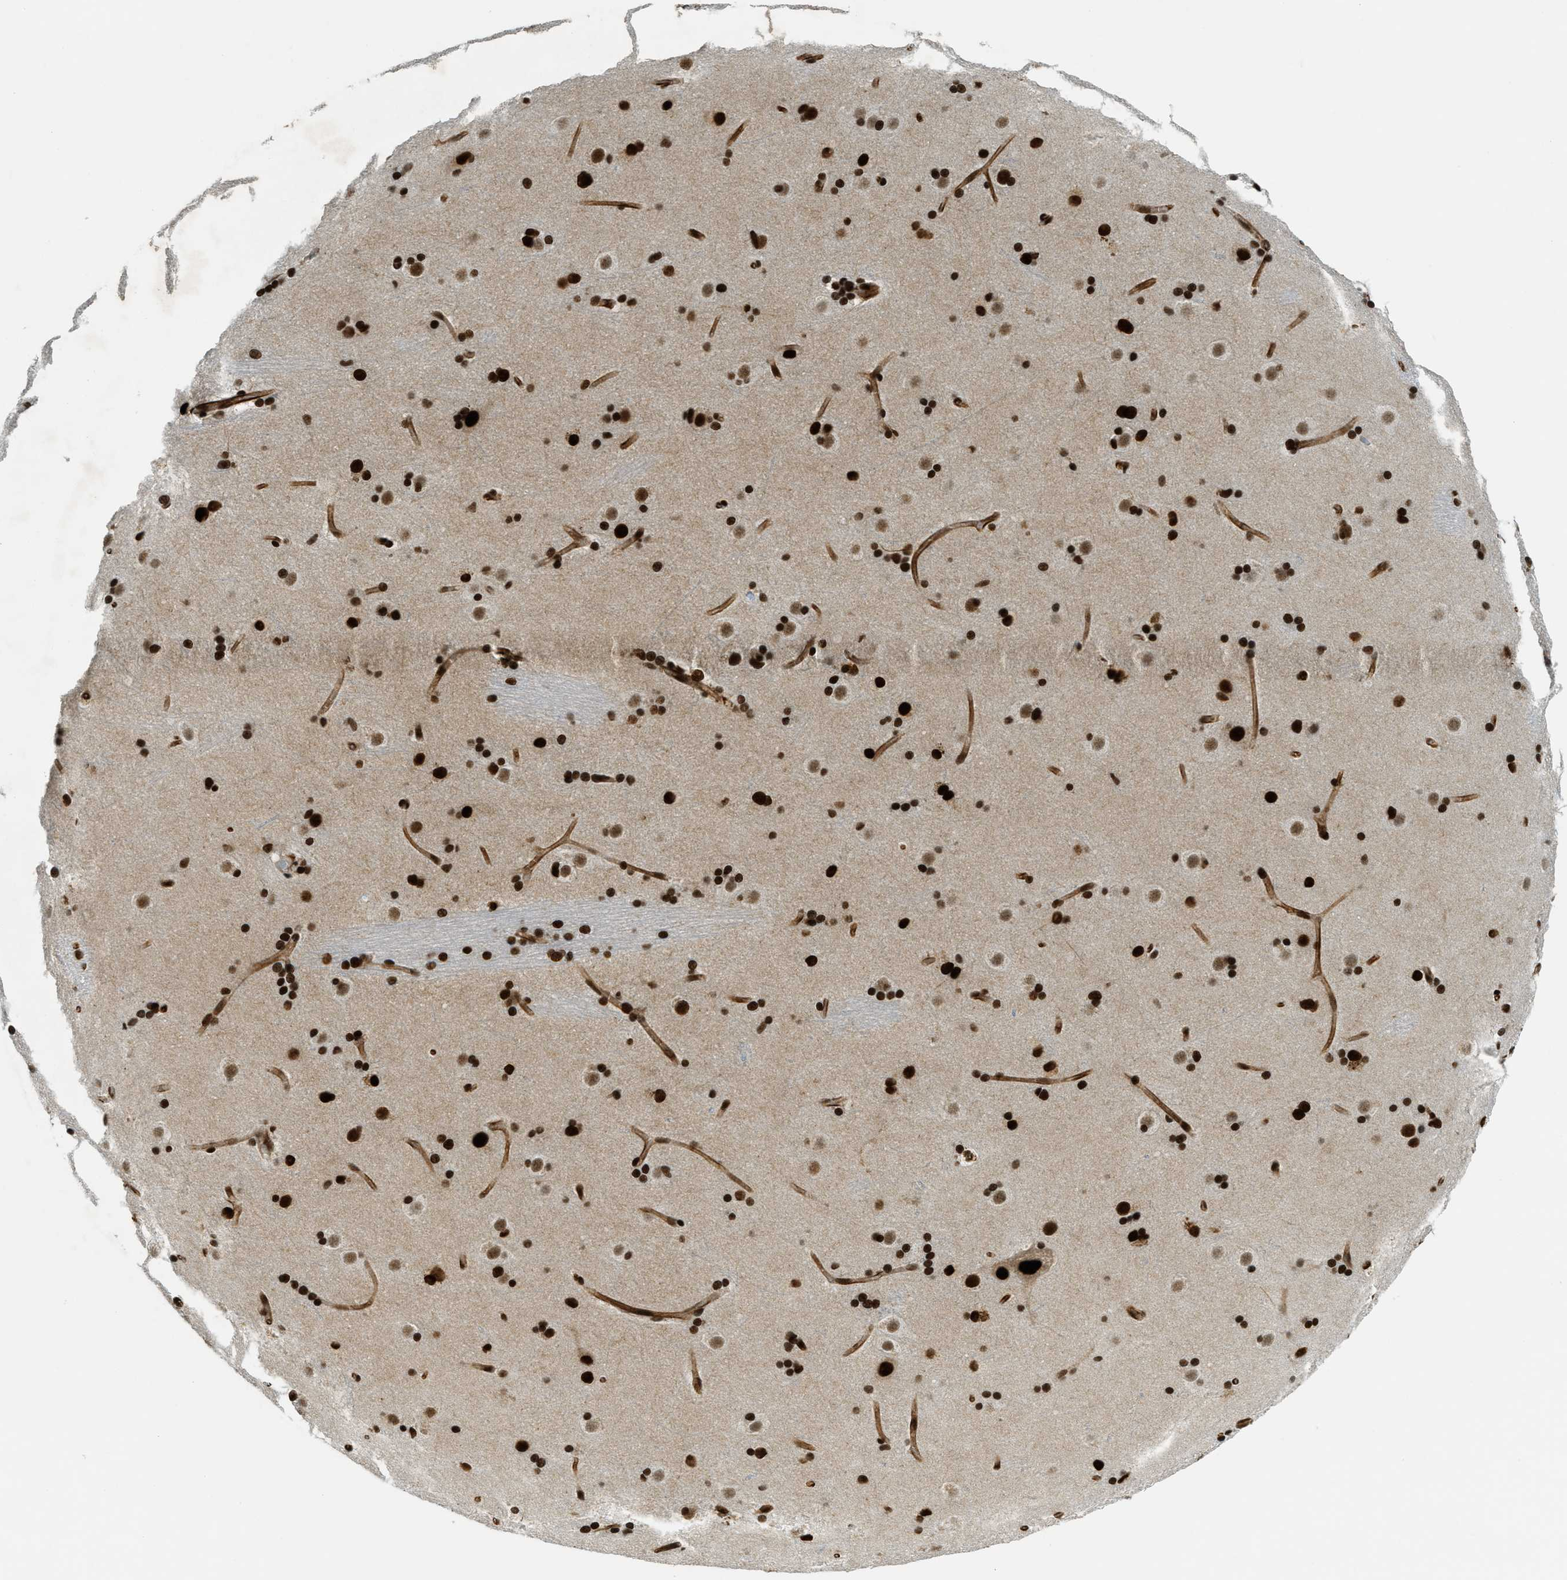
{"staining": {"intensity": "strong", "quantity": ">75%", "location": "nuclear"}, "tissue": "caudate", "cell_type": "Glial cells", "image_type": "normal", "snomed": [{"axis": "morphology", "description": "Normal tissue, NOS"}, {"axis": "topography", "description": "Lateral ventricle wall"}], "caption": "A high amount of strong nuclear staining is appreciated in approximately >75% of glial cells in normal caudate.", "gene": "ZFR", "patient": {"sex": "female", "age": 19}}